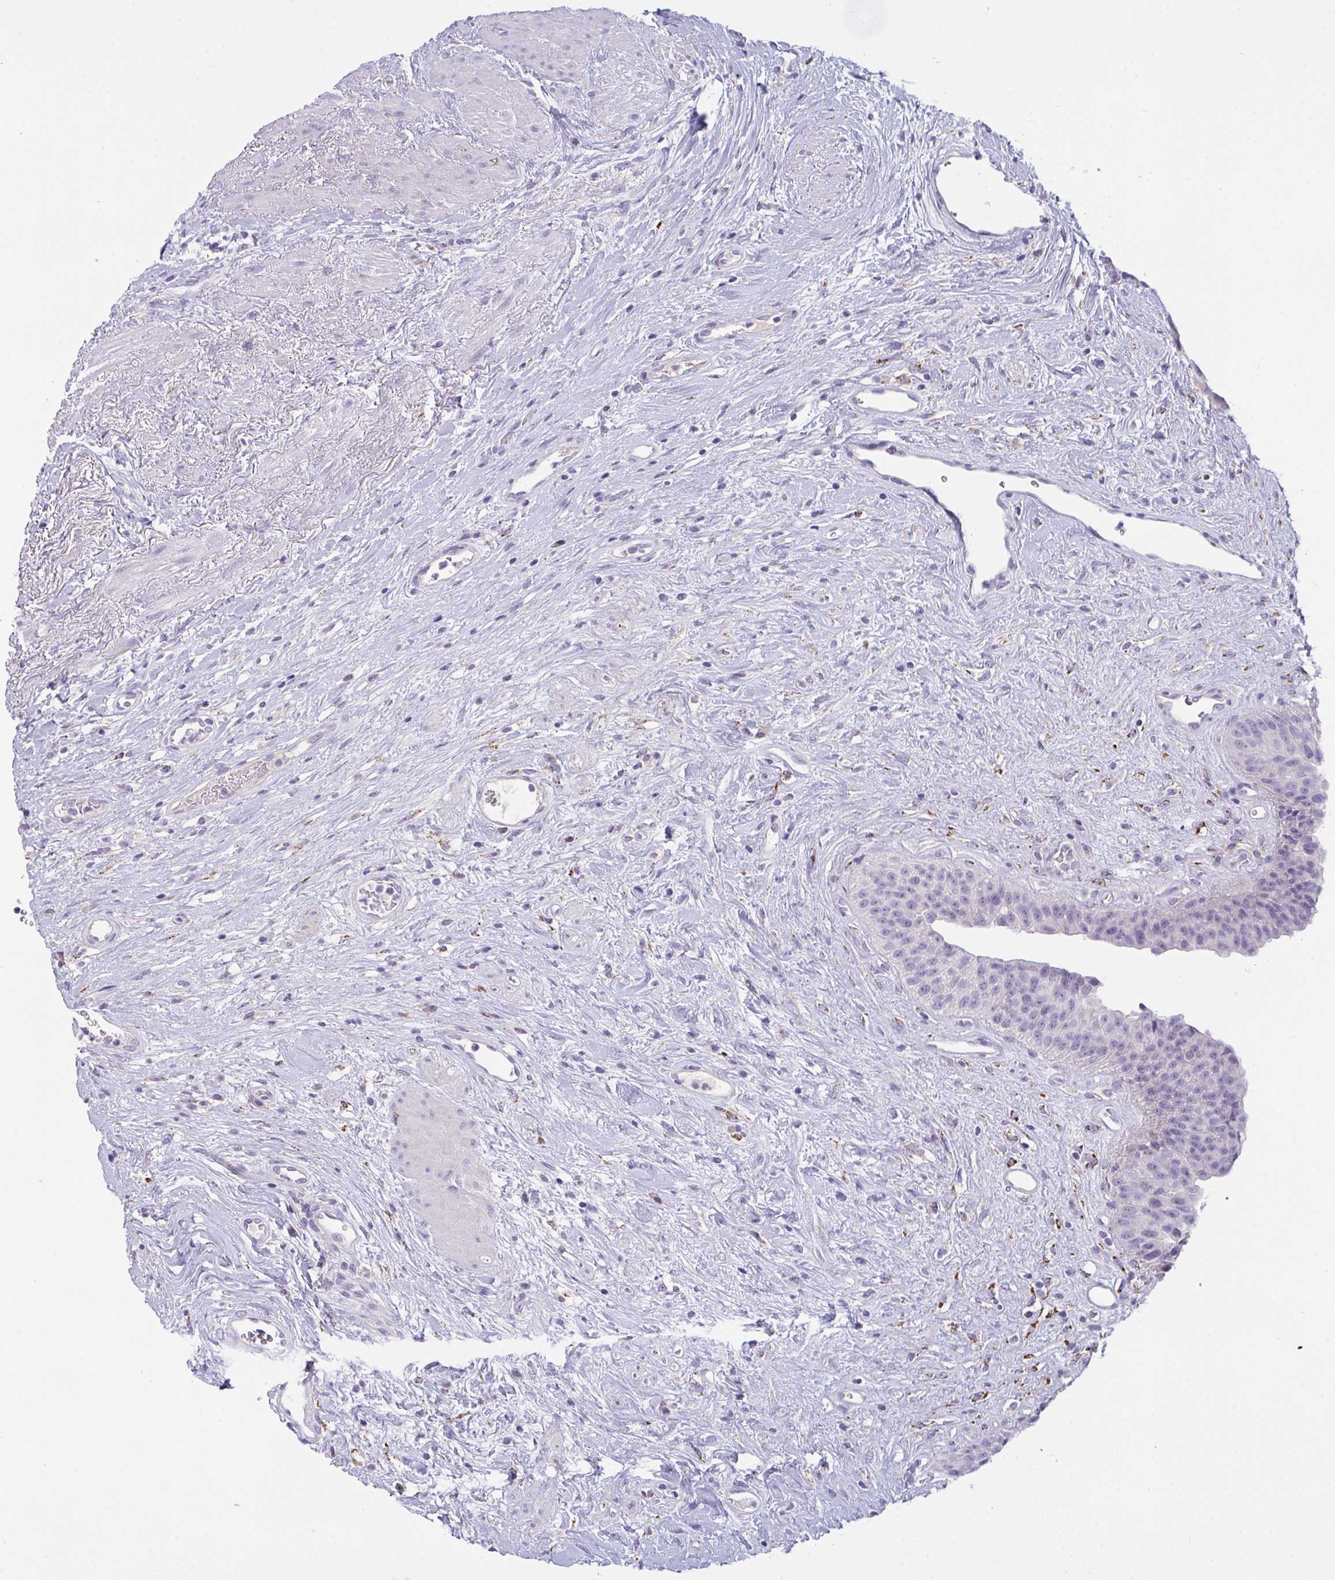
{"staining": {"intensity": "negative", "quantity": "none", "location": "none"}, "tissue": "urinary bladder", "cell_type": "Urothelial cells", "image_type": "normal", "snomed": [{"axis": "morphology", "description": "Normal tissue, NOS"}, {"axis": "topography", "description": "Urinary bladder"}], "caption": "High power microscopy histopathology image of an IHC histopathology image of benign urinary bladder, revealing no significant staining in urothelial cells.", "gene": "SEMA6B", "patient": {"sex": "female", "age": 56}}